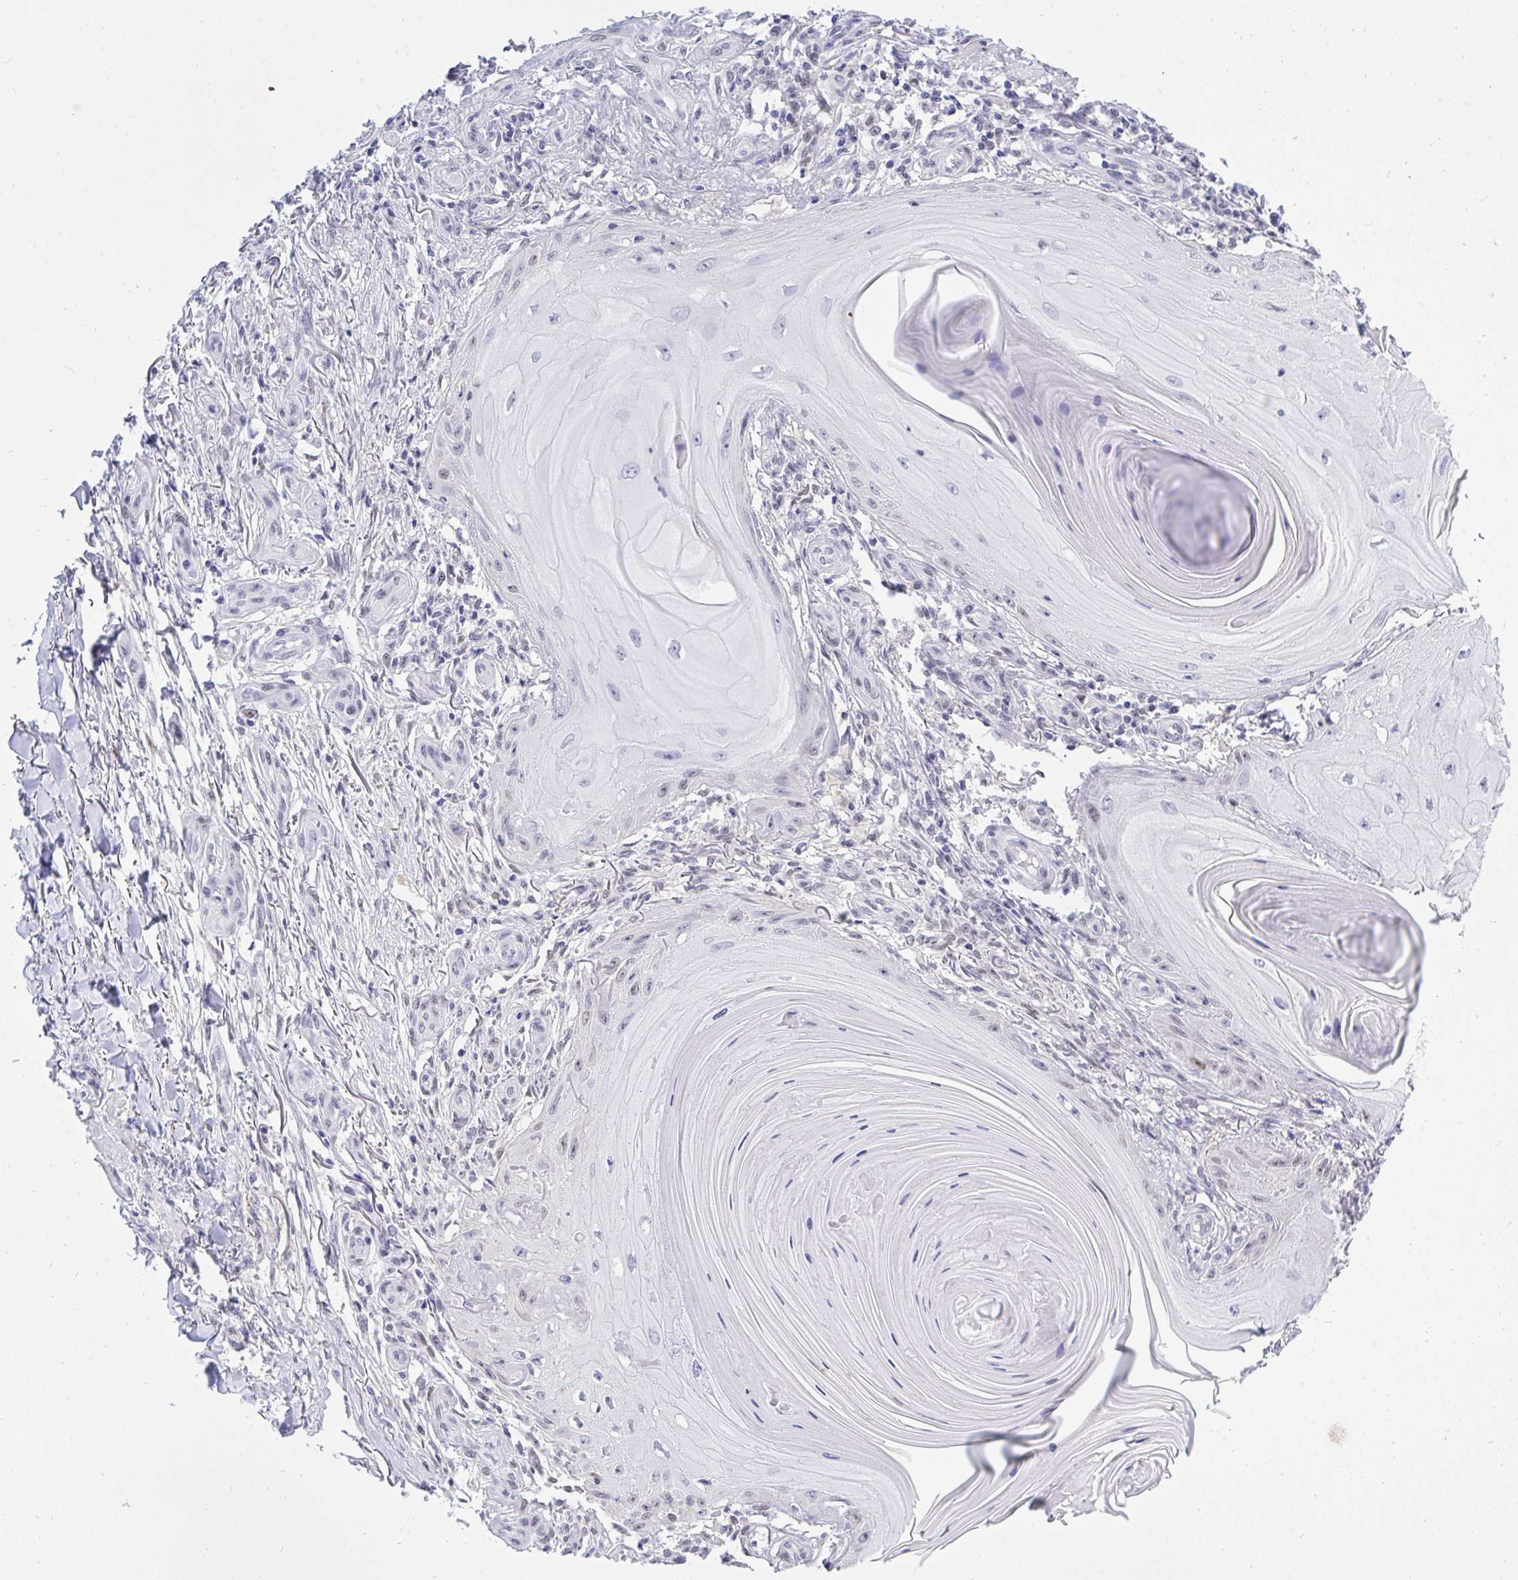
{"staining": {"intensity": "negative", "quantity": "none", "location": "none"}, "tissue": "skin cancer", "cell_type": "Tumor cells", "image_type": "cancer", "snomed": [{"axis": "morphology", "description": "Squamous cell carcinoma, NOS"}, {"axis": "topography", "description": "Skin"}], "caption": "Immunohistochemical staining of squamous cell carcinoma (skin) demonstrates no significant staining in tumor cells. (Stains: DAB (3,3'-diaminobenzidine) immunohistochemistry (IHC) with hematoxylin counter stain, Microscopy: brightfield microscopy at high magnification).", "gene": "THOP1", "patient": {"sex": "female", "age": 77}}